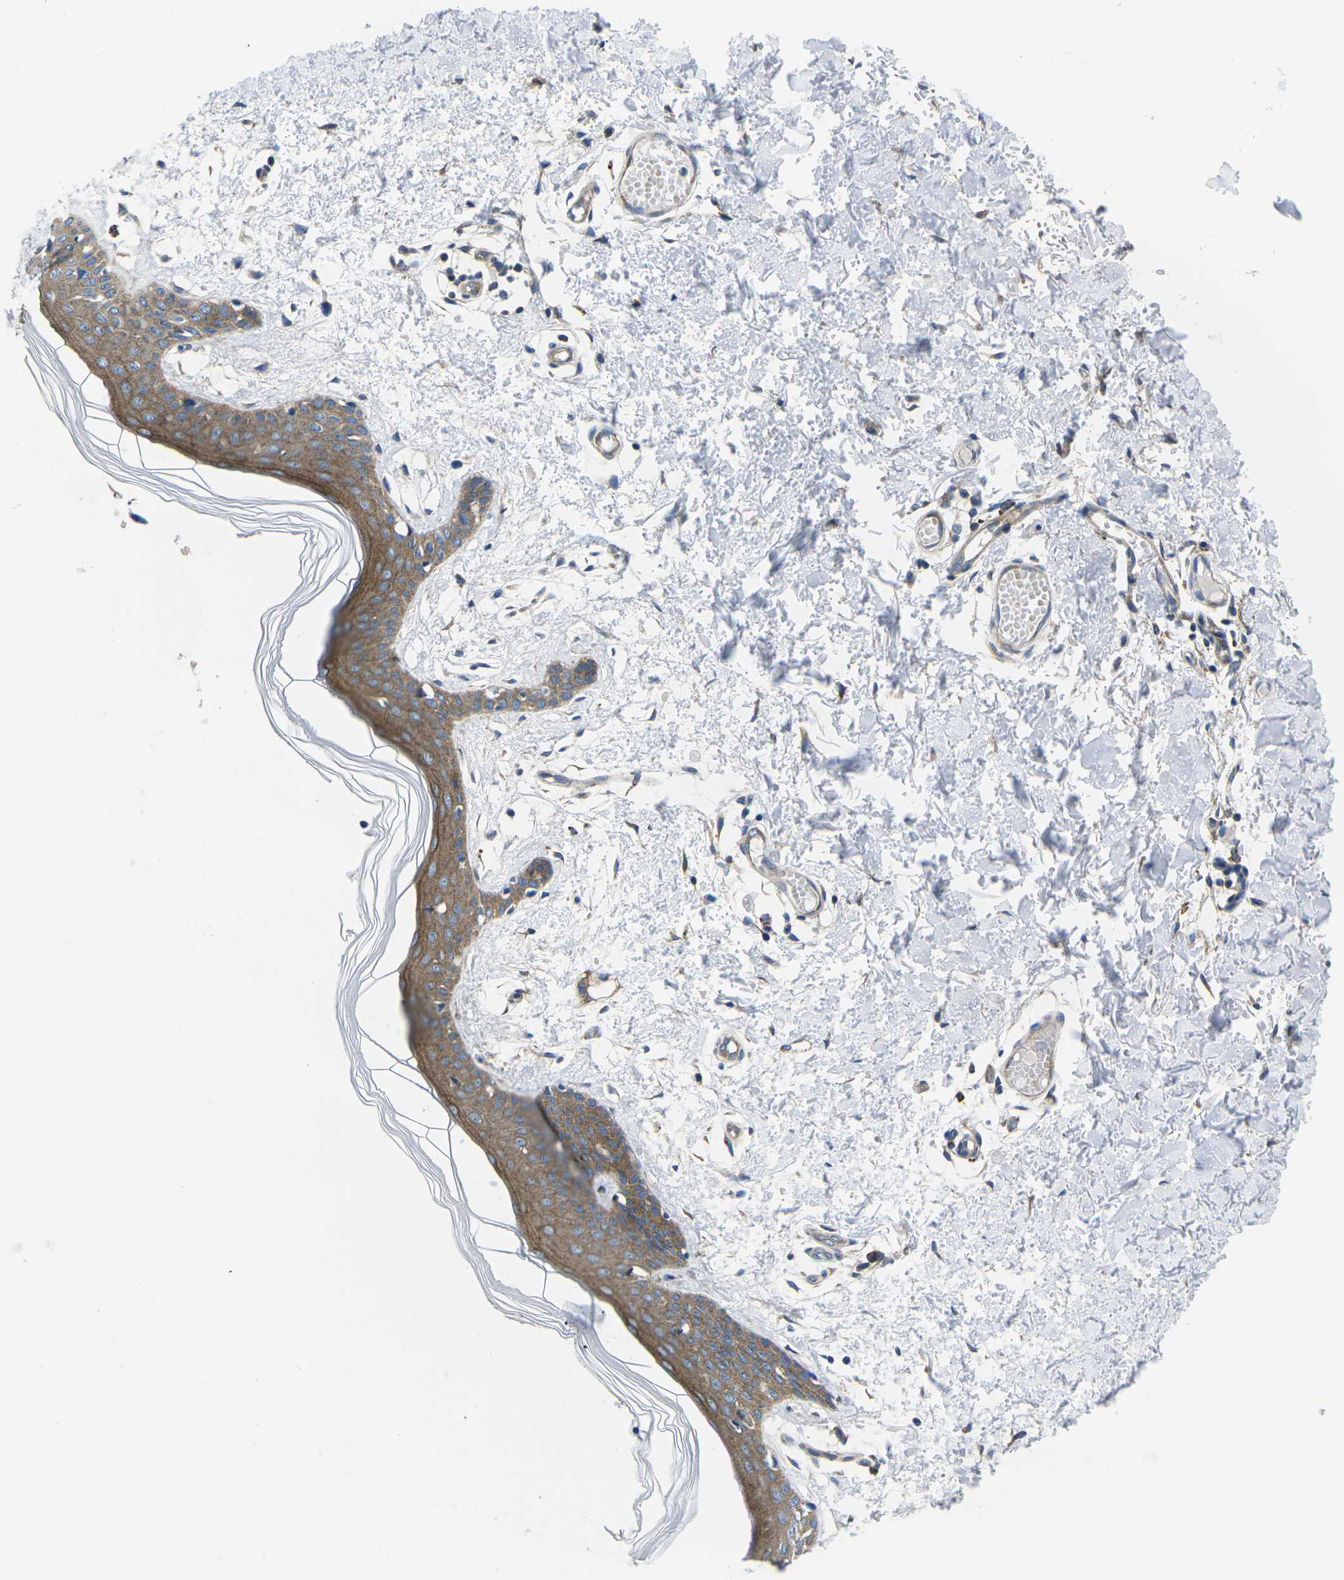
{"staining": {"intensity": "moderate", "quantity": ">75%", "location": "cytoplasmic/membranous"}, "tissue": "skin", "cell_type": "Fibroblasts", "image_type": "normal", "snomed": [{"axis": "morphology", "description": "Normal tissue, NOS"}, {"axis": "topography", "description": "Skin"}], "caption": "The micrograph reveals immunohistochemical staining of normal skin. There is moderate cytoplasmic/membranous staining is seen in approximately >75% of fibroblasts. (IHC, brightfield microscopy, high magnification).", "gene": "DLG1", "patient": {"sex": "male", "age": 53}}